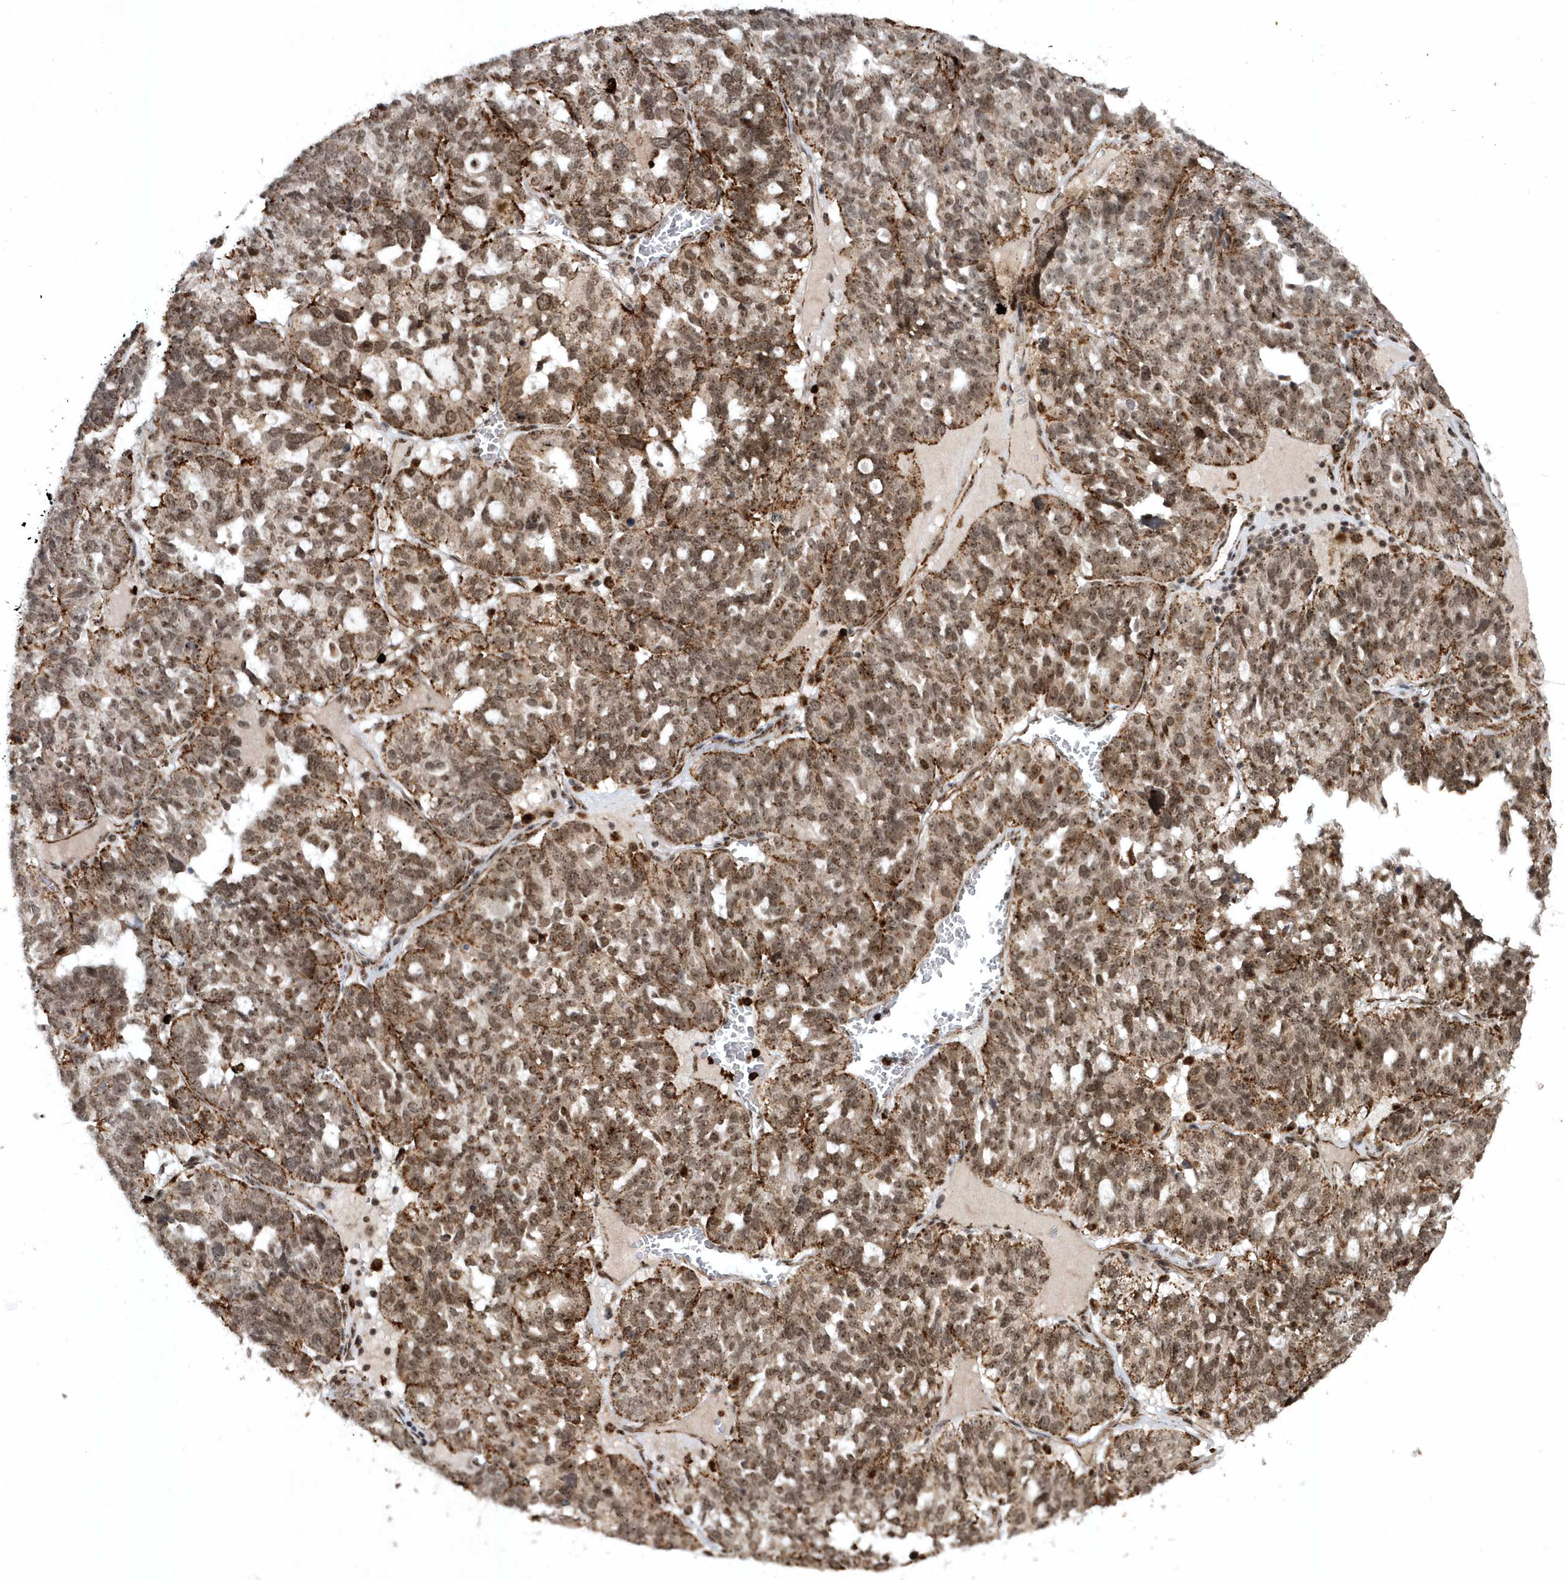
{"staining": {"intensity": "moderate", "quantity": ">75%", "location": "cytoplasmic/membranous,nuclear"}, "tissue": "ovarian cancer", "cell_type": "Tumor cells", "image_type": "cancer", "snomed": [{"axis": "morphology", "description": "Cystadenocarcinoma, serous, NOS"}, {"axis": "topography", "description": "Ovary"}], "caption": "About >75% of tumor cells in ovarian cancer exhibit moderate cytoplasmic/membranous and nuclear protein expression as visualized by brown immunohistochemical staining.", "gene": "SOWAHB", "patient": {"sex": "female", "age": 59}}